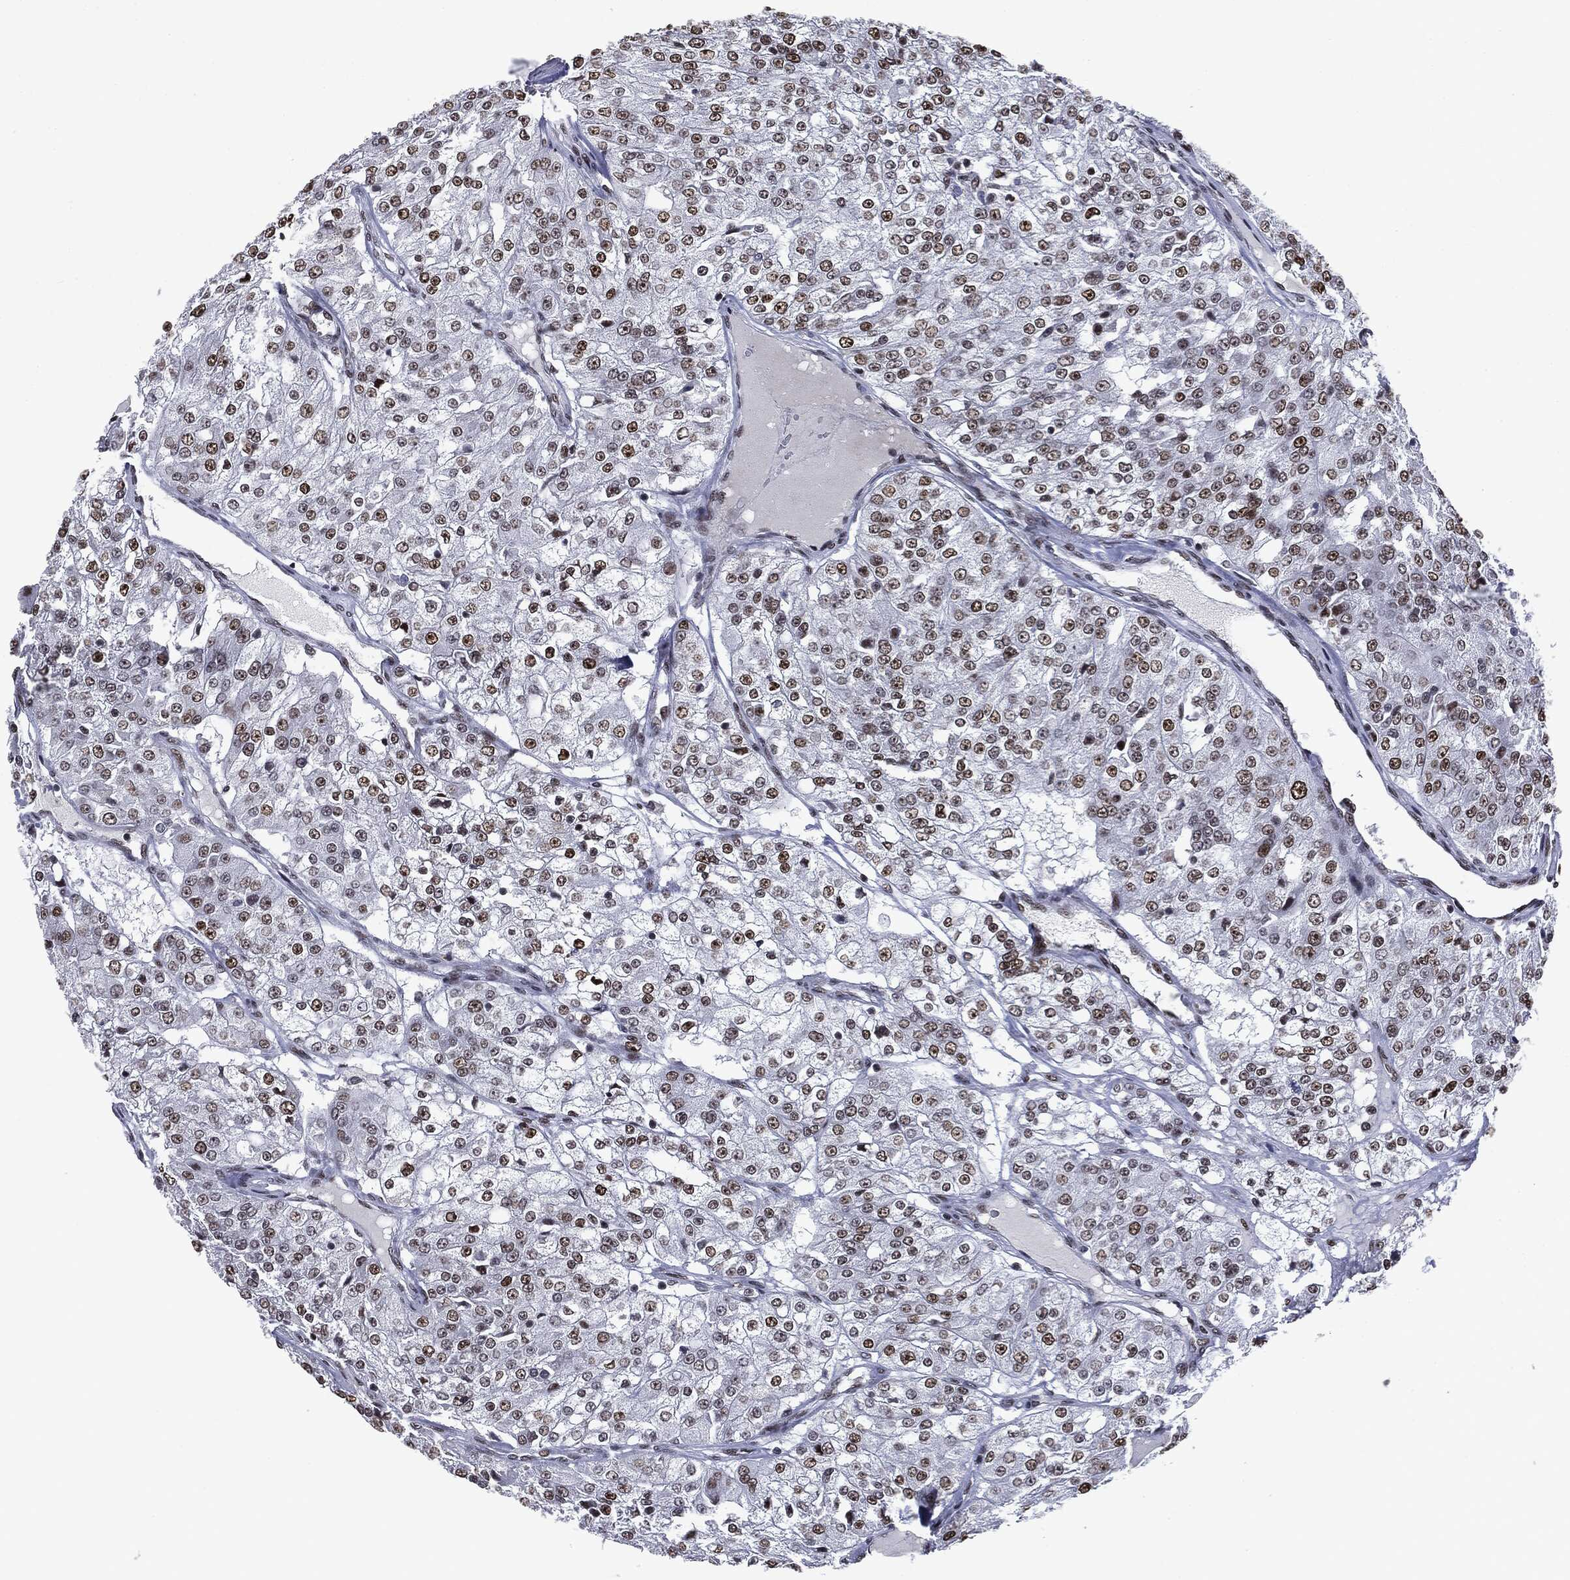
{"staining": {"intensity": "moderate", "quantity": ">75%", "location": "nuclear"}, "tissue": "renal cancer", "cell_type": "Tumor cells", "image_type": "cancer", "snomed": [{"axis": "morphology", "description": "Adenocarcinoma, NOS"}, {"axis": "topography", "description": "Kidney"}], "caption": "Renal cancer (adenocarcinoma) was stained to show a protein in brown. There is medium levels of moderate nuclear staining in approximately >75% of tumor cells.", "gene": "MSH2", "patient": {"sex": "female", "age": 63}}